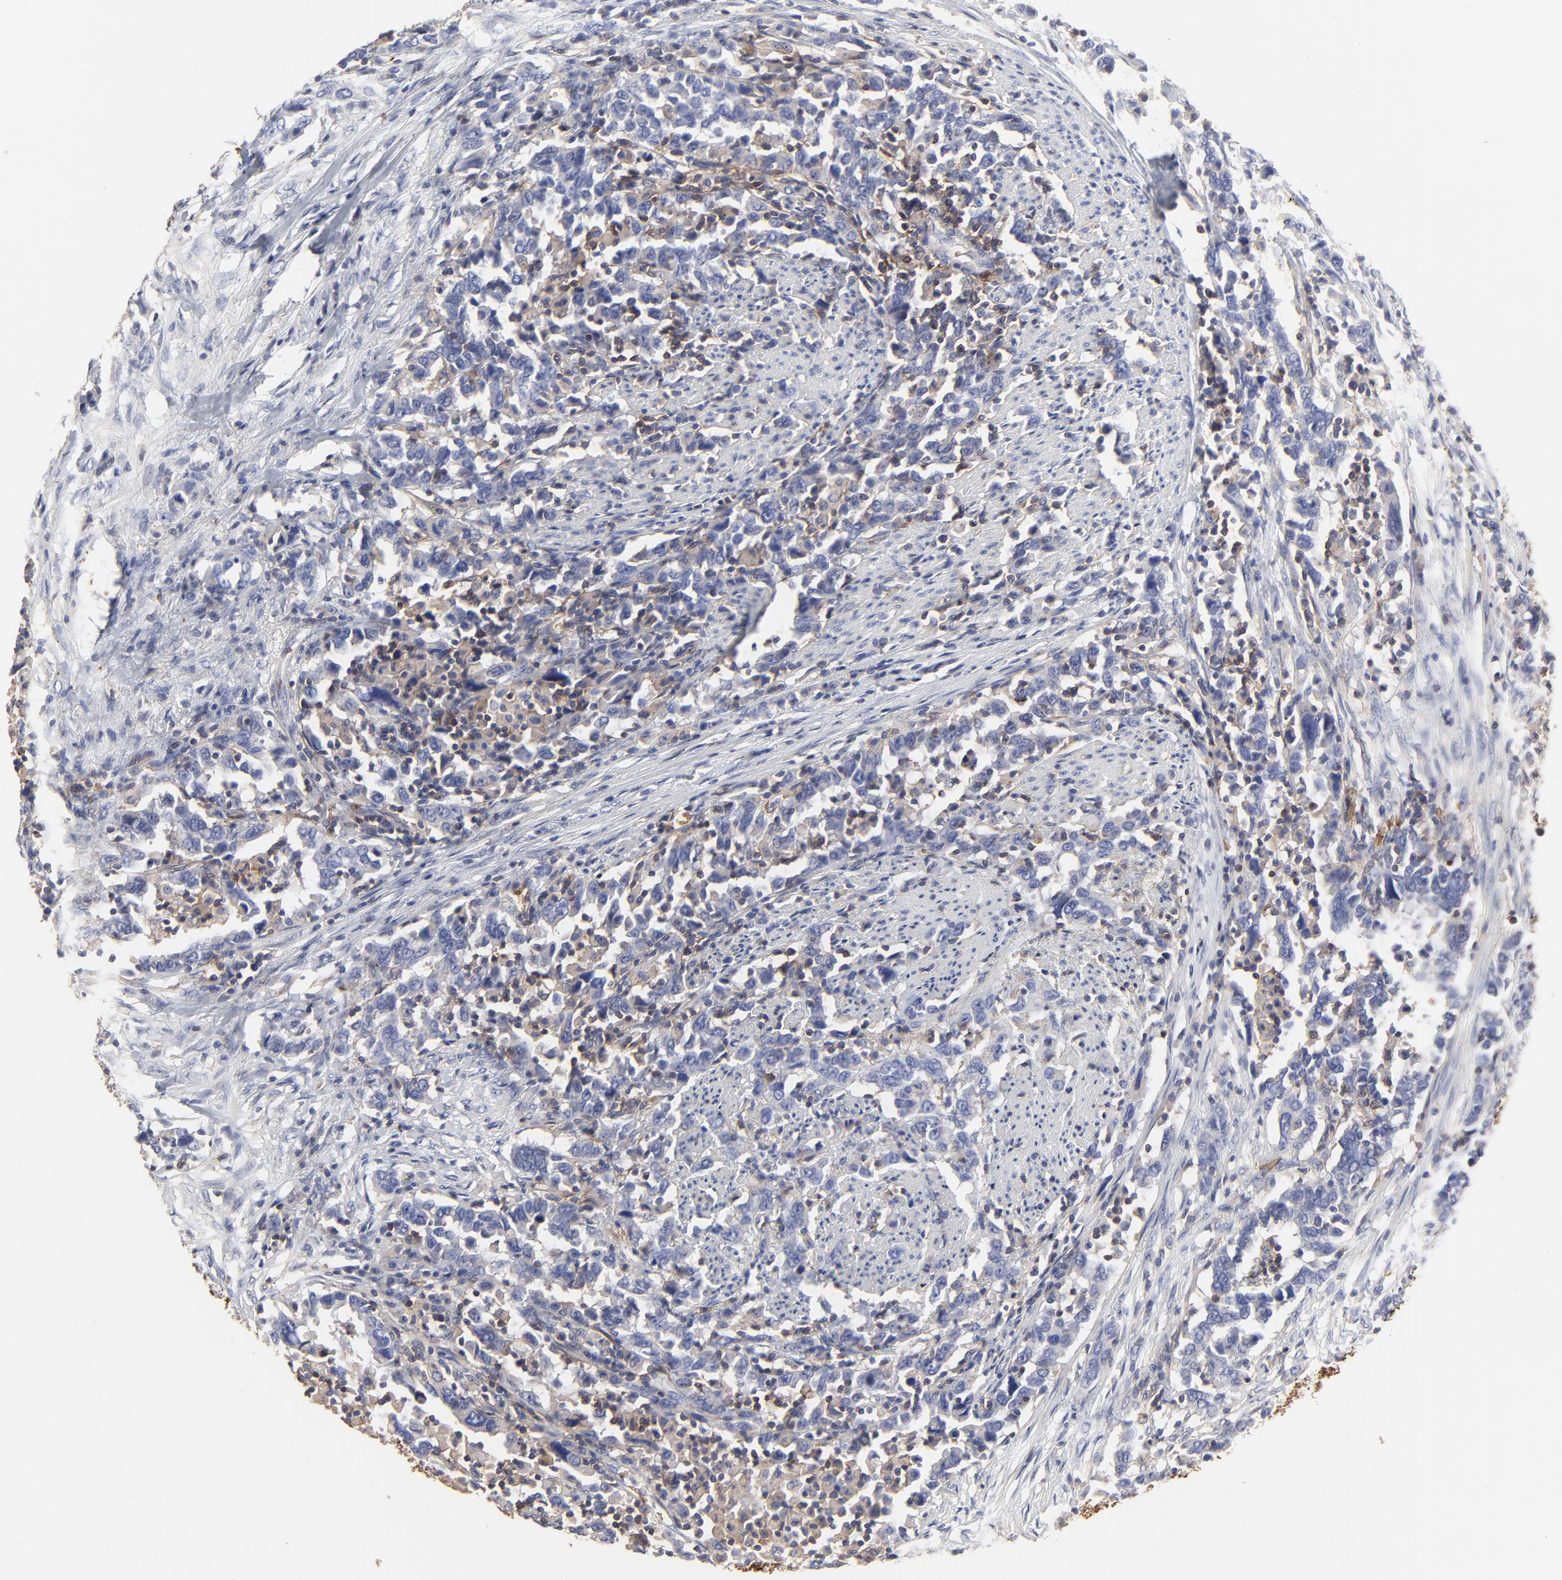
{"staining": {"intensity": "negative", "quantity": "none", "location": "none"}, "tissue": "urothelial cancer", "cell_type": "Tumor cells", "image_type": "cancer", "snomed": [{"axis": "morphology", "description": "Urothelial carcinoma, High grade"}, {"axis": "topography", "description": "Urinary bladder"}], "caption": "Urothelial cancer was stained to show a protein in brown. There is no significant expression in tumor cells. (DAB (3,3'-diaminobenzidine) IHC with hematoxylin counter stain).", "gene": "PAG1", "patient": {"sex": "male", "age": 61}}